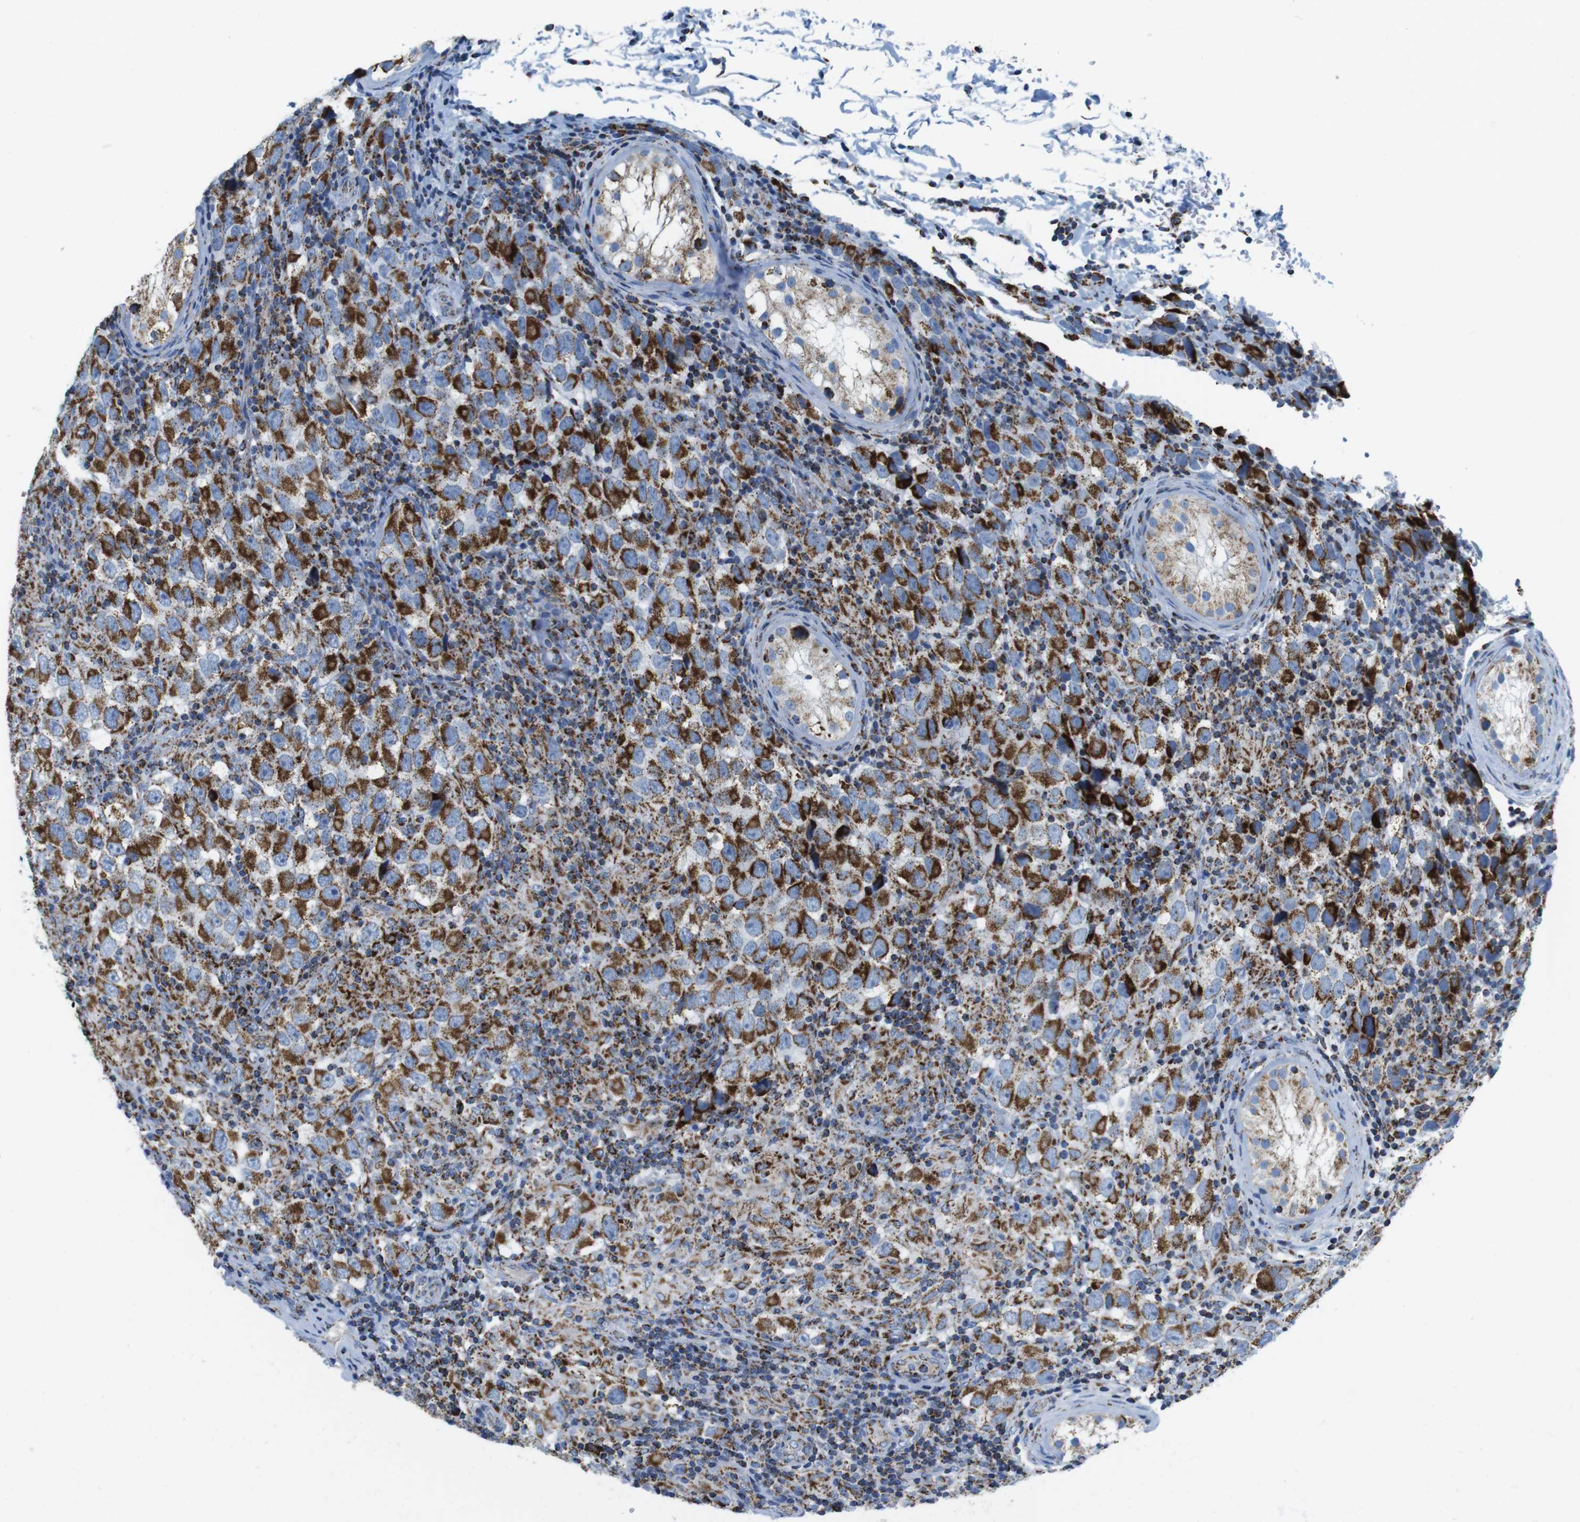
{"staining": {"intensity": "strong", "quantity": ">75%", "location": "cytoplasmic/membranous"}, "tissue": "testis cancer", "cell_type": "Tumor cells", "image_type": "cancer", "snomed": [{"axis": "morphology", "description": "Carcinoma, Embryonal, NOS"}, {"axis": "topography", "description": "Testis"}], "caption": "Immunohistochemical staining of human testis embryonal carcinoma shows high levels of strong cytoplasmic/membranous positivity in about >75% of tumor cells.", "gene": "ATP5PO", "patient": {"sex": "male", "age": 21}}